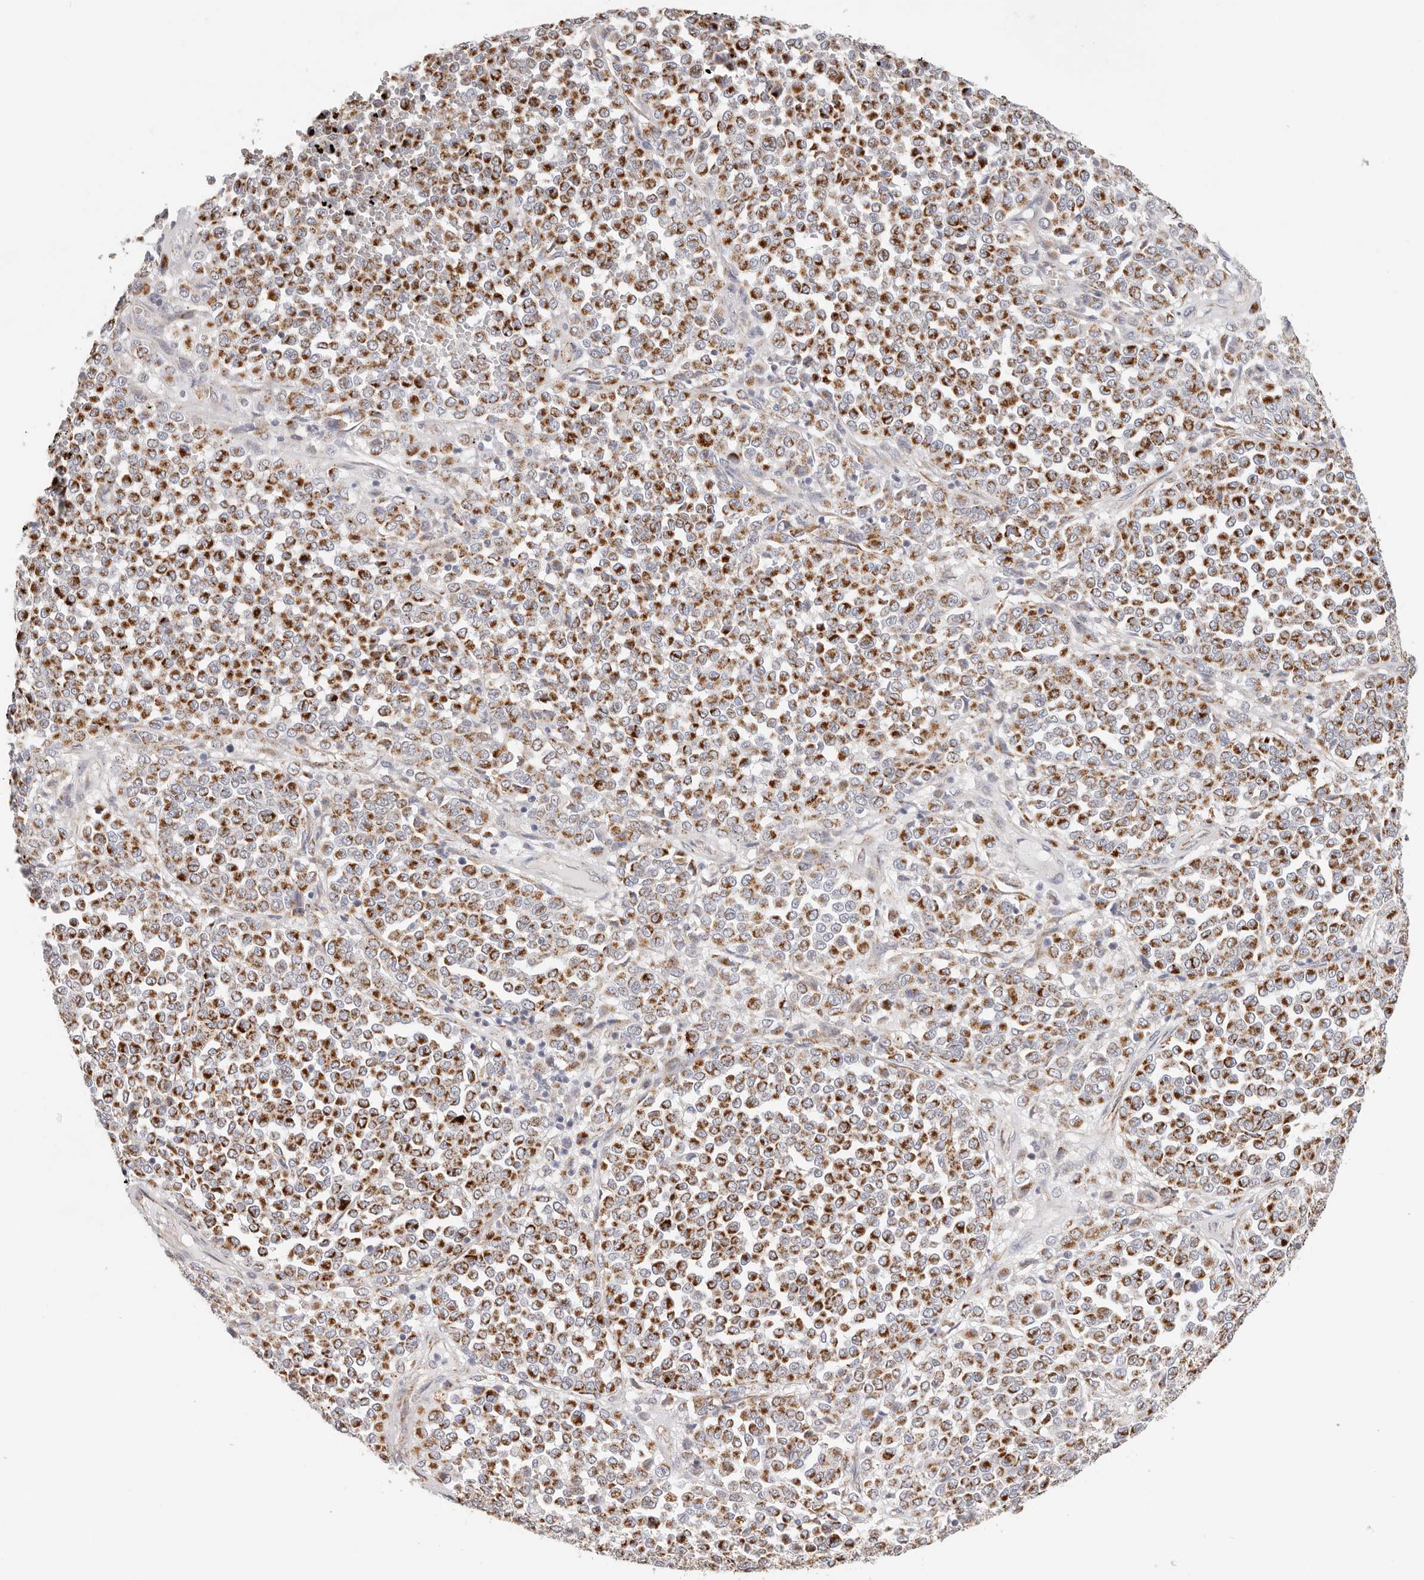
{"staining": {"intensity": "strong", "quantity": "25%-75%", "location": "cytoplasmic/membranous"}, "tissue": "melanoma", "cell_type": "Tumor cells", "image_type": "cancer", "snomed": [{"axis": "morphology", "description": "Malignant melanoma, Metastatic site"}, {"axis": "topography", "description": "Pancreas"}], "caption": "Strong cytoplasmic/membranous positivity is seen in approximately 25%-75% of tumor cells in melanoma.", "gene": "AFDN", "patient": {"sex": "female", "age": 30}}